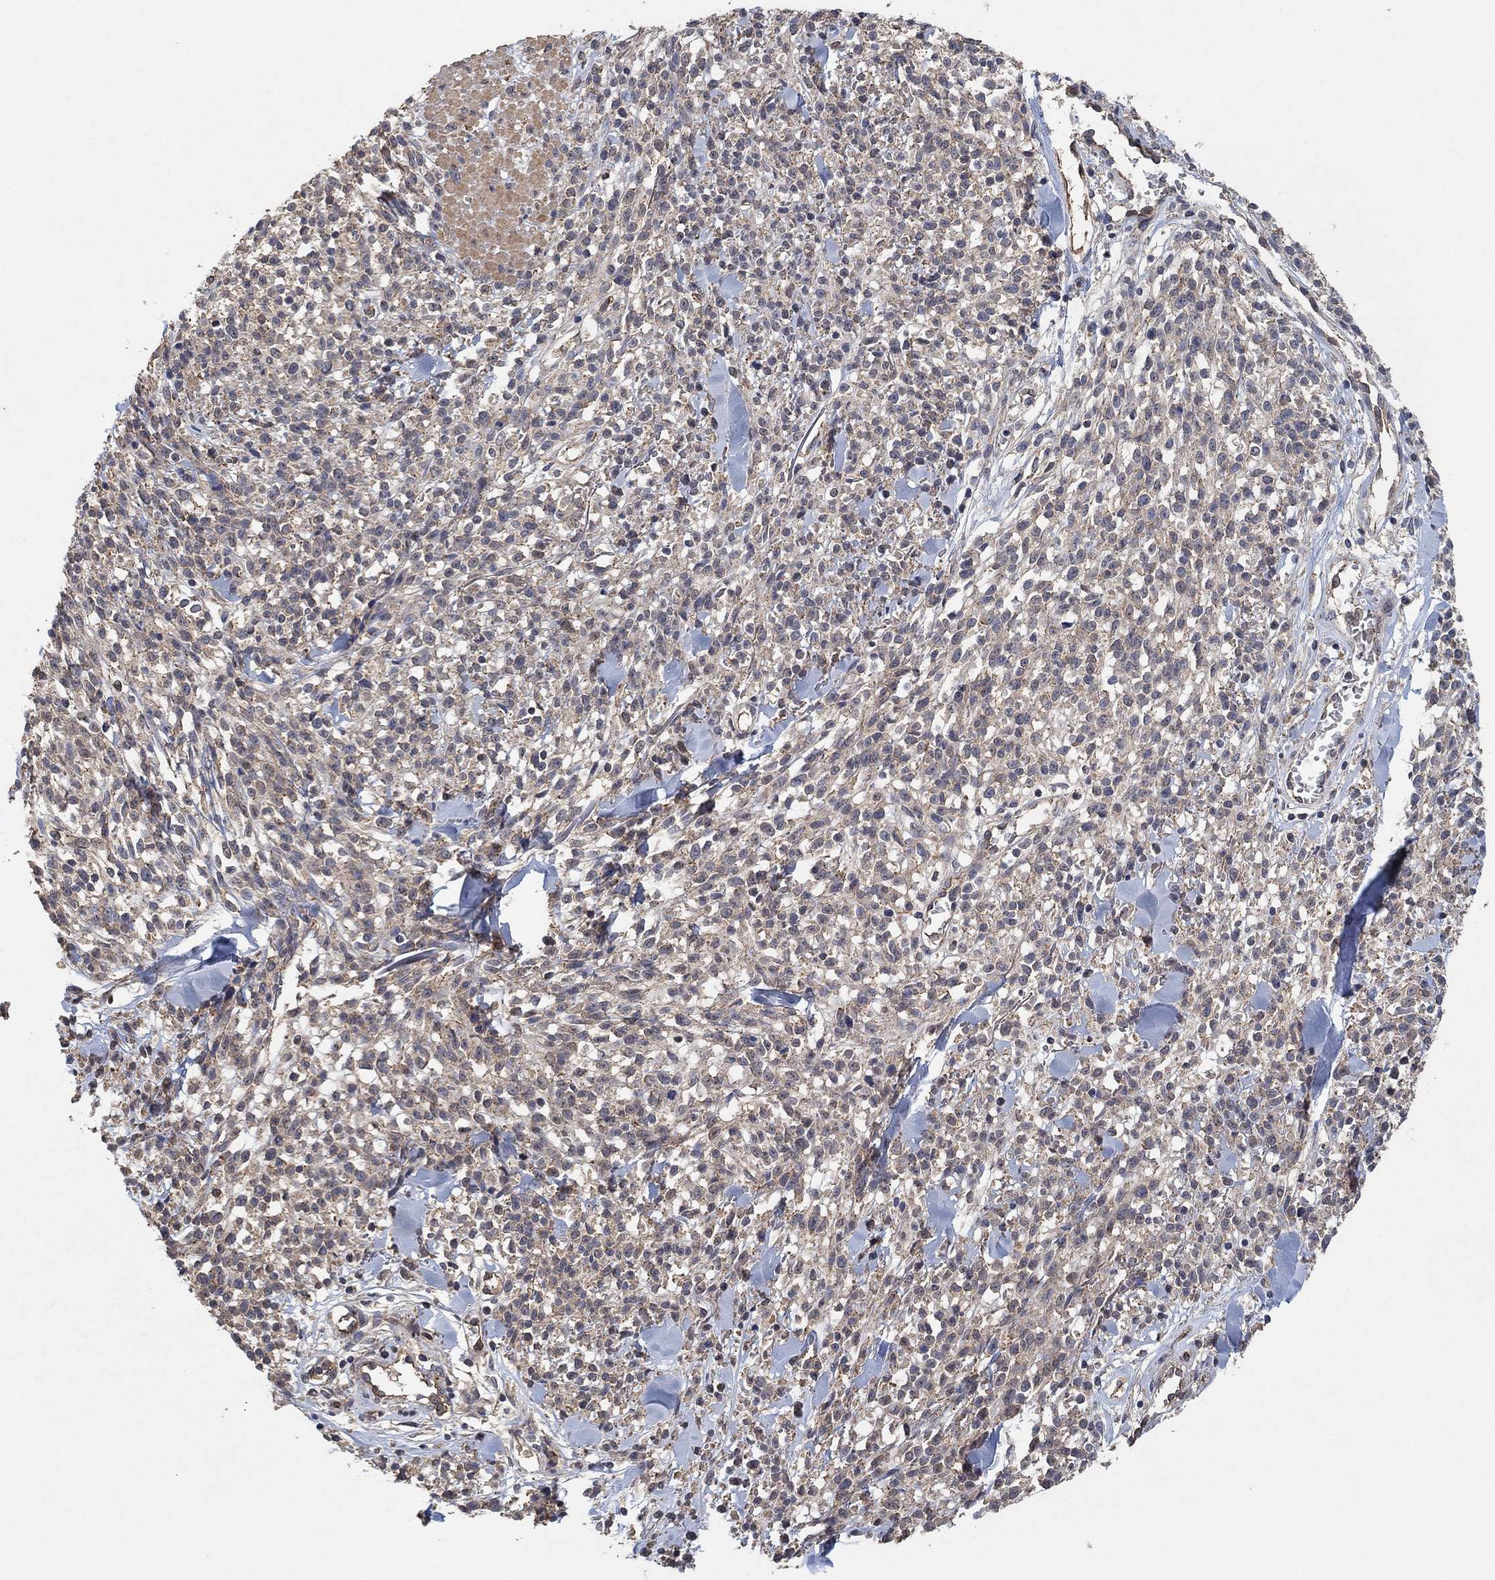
{"staining": {"intensity": "negative", "quantity": "none", "location": "none"}, "tissue": "melanoma", "cell_type": "Tumor cells", "image_type": "cancer", "snomed": [{"axis": "morphology", "description": "Malignant melanoma, NOS"}, {"axis": "topography", "description": "Skin"}, {"axis": "topography", "description": "Skin of trunk"}], "caption": "High magnification brightfield microscopy of malignant melanoma stained with DAB (3,3'-diaminobenzidine) (brown) and counterstained with hematoxylin (blue): tumor cells show no significant staining. The staining is performed using DAB brown chromogen with nuclei counter-stained in using hematoxylin.", "gene": "MCUR1", "patient": {"sex": "male", "age": 74}}